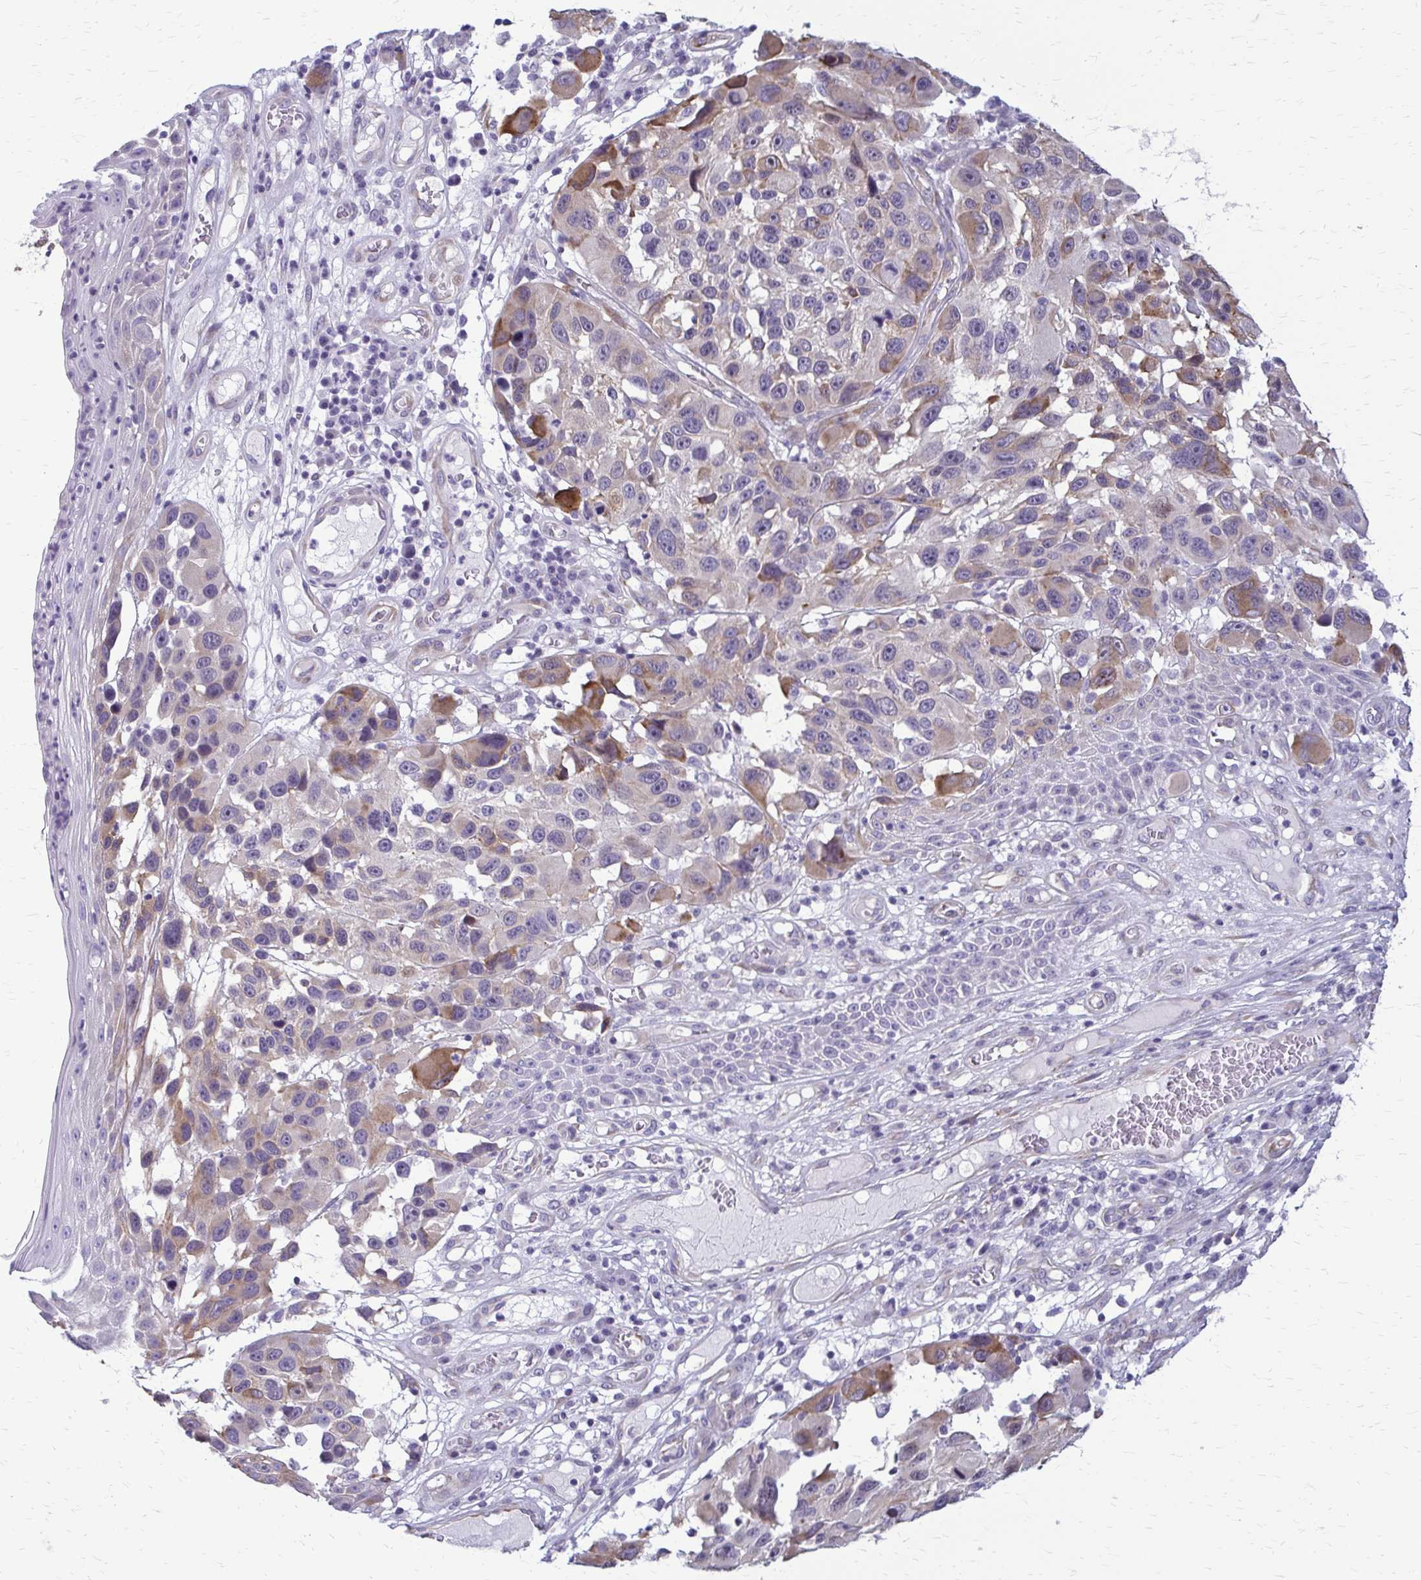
{"staining": {"intensity": "moderate", "quantity": "<25%", "location": "cytoplasmic/membranous"}, "tissue": "melanoma", "cell_type": "Tumor cells", "image_type": "cancer", "snomed": [{"axis": "morphology", "description": "Malignant melanoma, NOS"}, {"axis": "topography", "description": "Skin"}], "caption": "Approximately <25% of tumor cells in human malignant melanoma exhibit moderate cytoplasmic/membranous protein staining as visualized by brown immunohistochemical staining.", "gene": "DEPP1", "patient": {"sex": "male", "age": 53}}